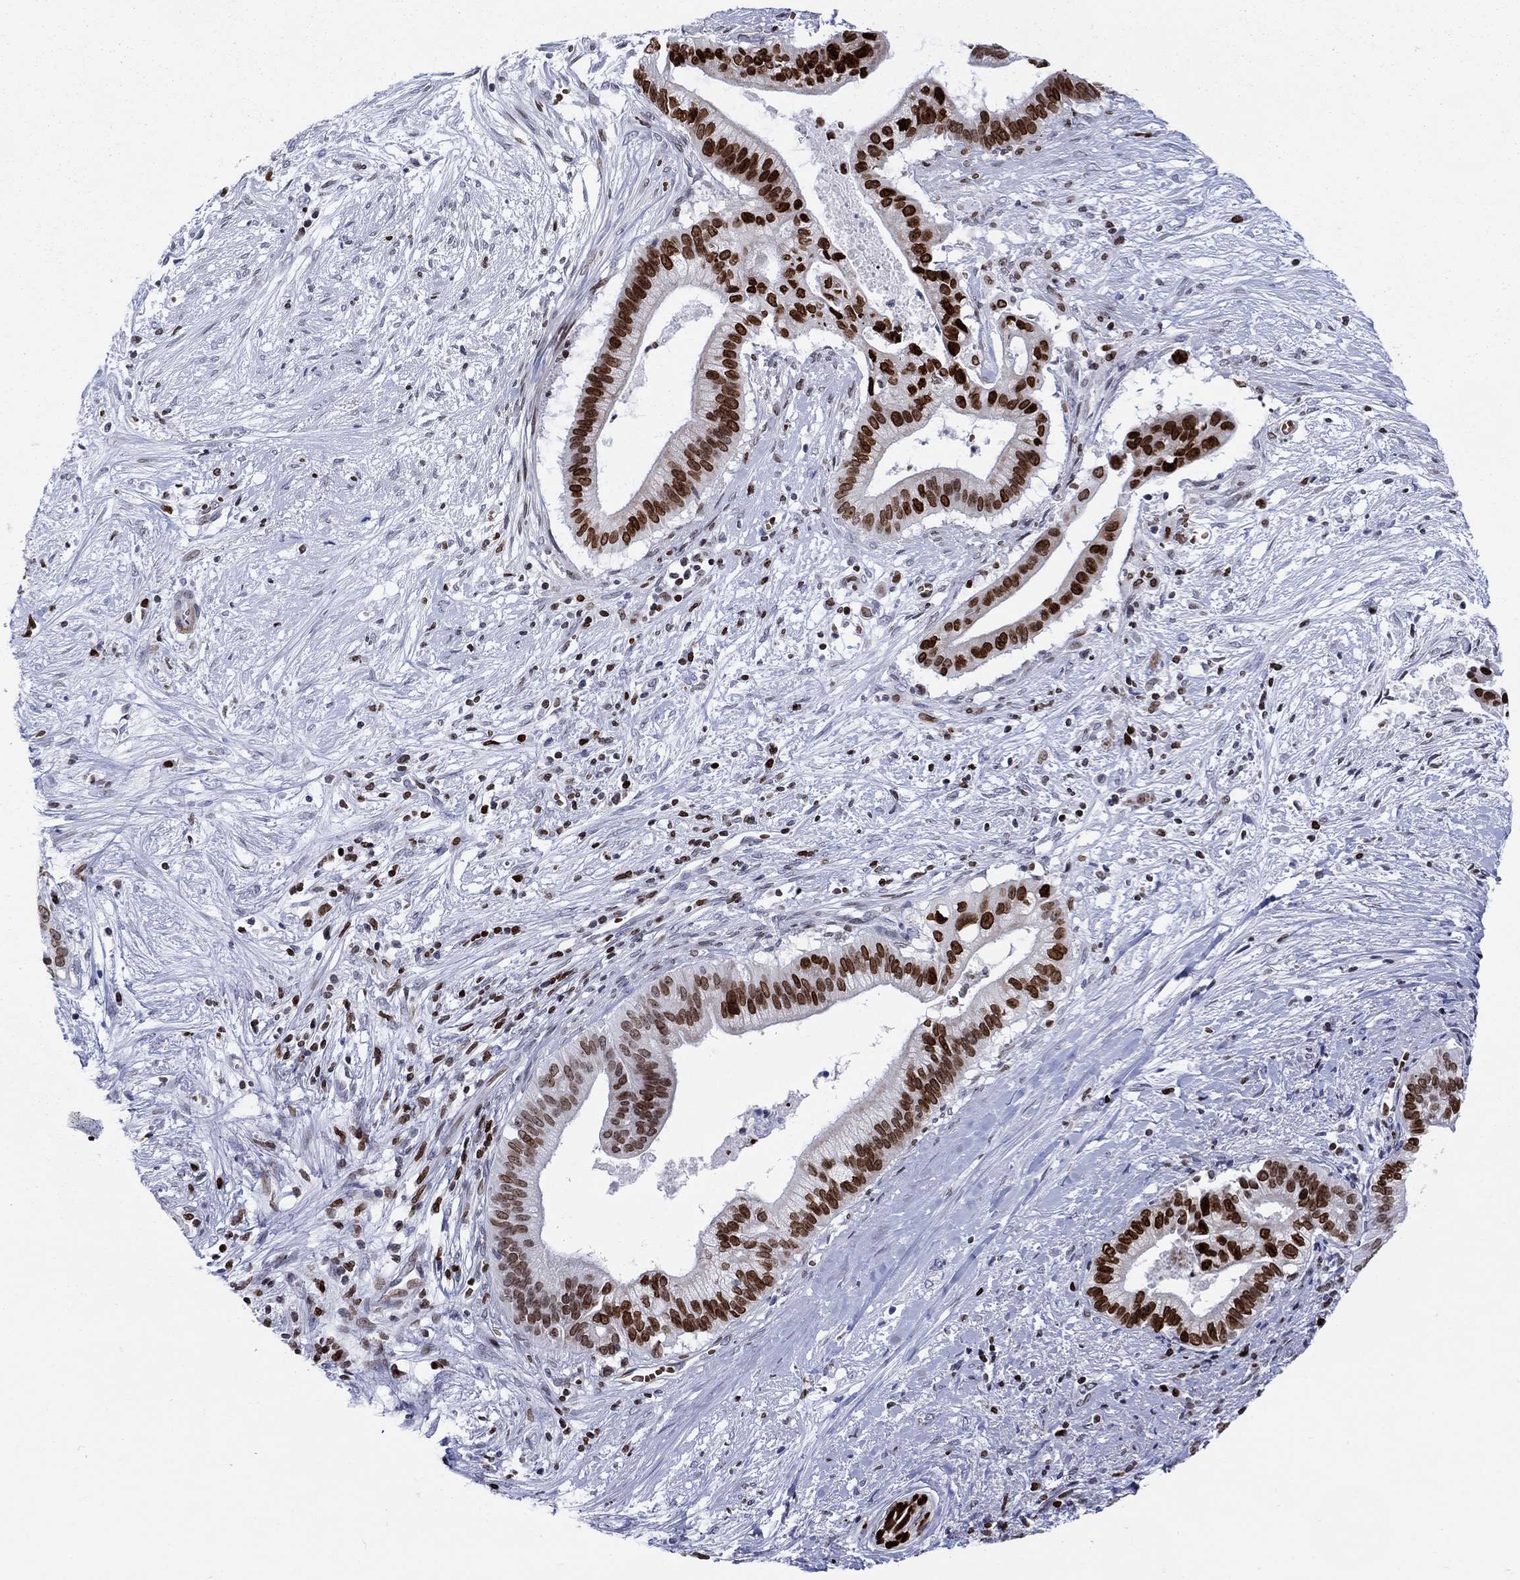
{"staining": {"intensity": "strong", "quantity": "25%-75%", "location": "nuclear"}, "tissue": "pancreatic cancer", "cell_type": "Tumor cells", "image_type": "cancer", "snomed": [{"axis": "morphology", "description": "Adenocarcinoma, NOS"}, {"axis": "topography", "description": "Pancreas"}], "caption": "Protein expression analysis of human pancreatic cancer (adenocarcinoma) reveals strong nuclear staining in approximately 25%-75% of tumor cells.", "gene": "HMGA1", "patient": {"sex": "male", "age": 61}}